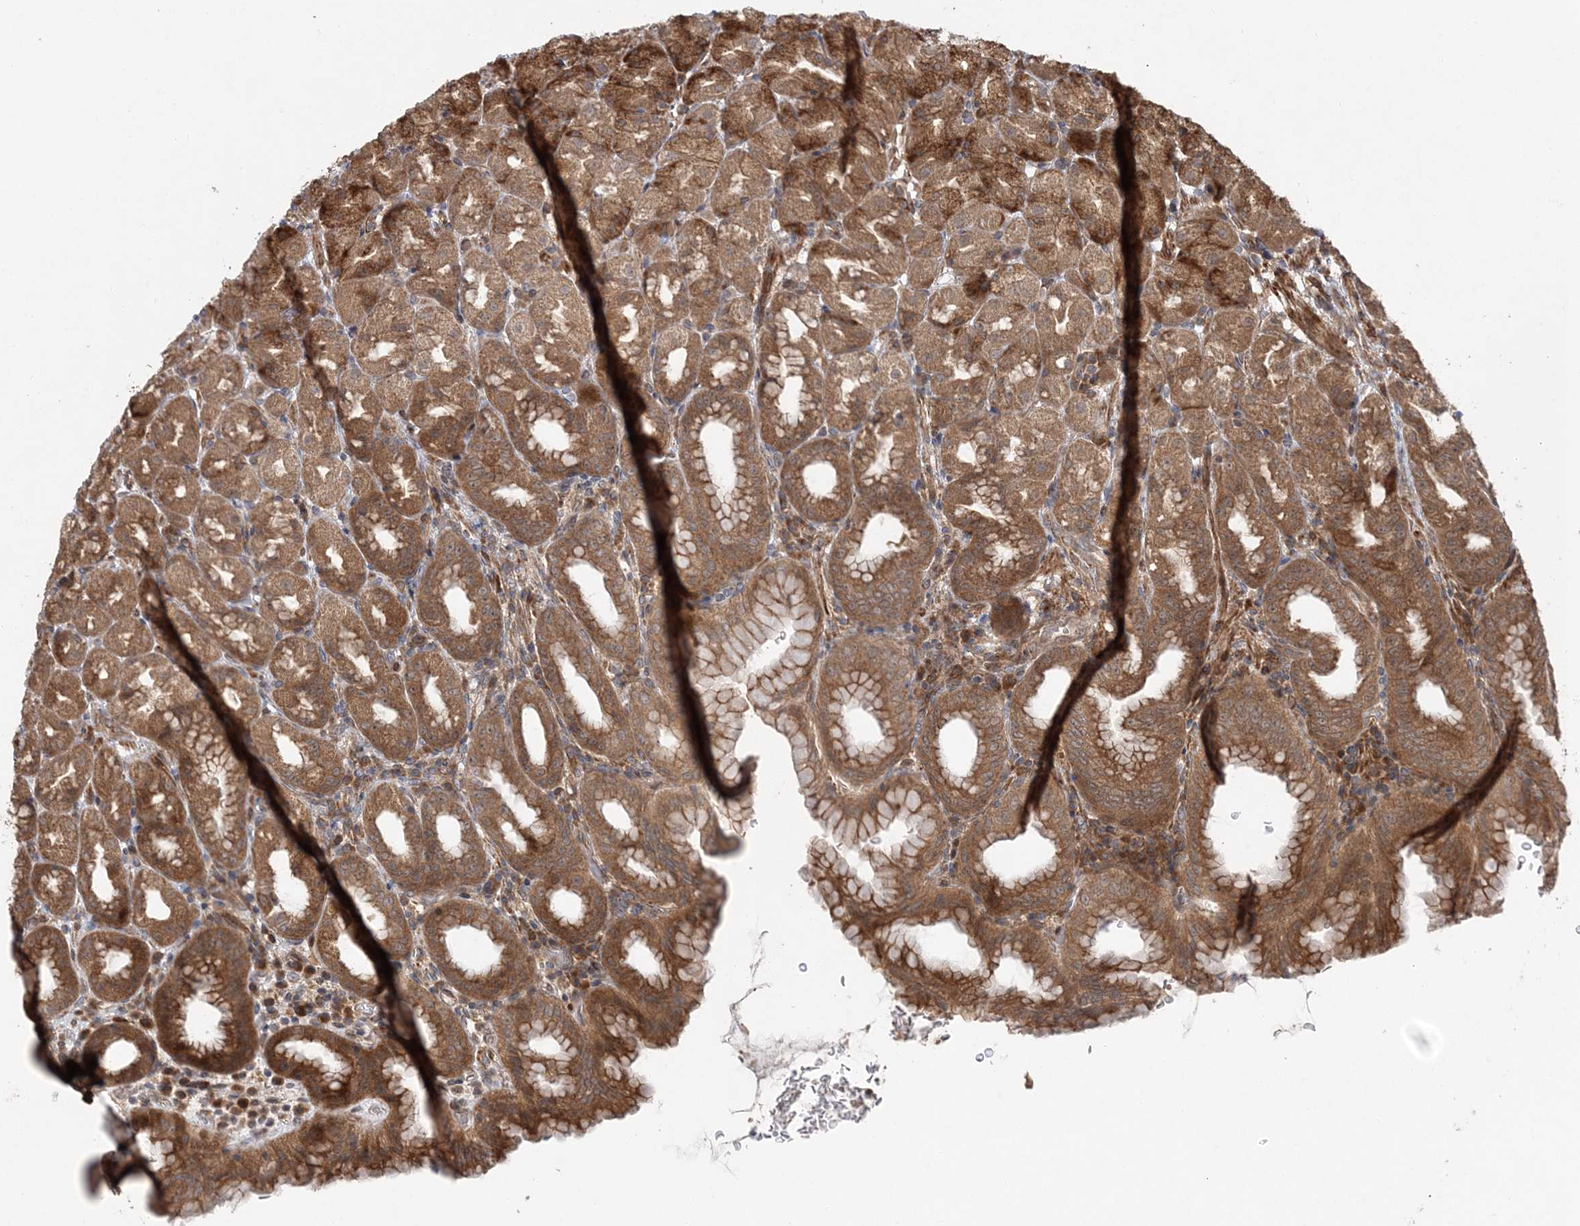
{"staining": {"intensity": "moderate", "quantity": ">75%", "location": "cytoplasmic/membranous"}, "tissue": "stomach", "cell_type": "Glandular cells", "image_type": "normal", "snomed": [{"axis": "morphology", "description": "Normal tissue, NOS"}, {"axis": "topography", "description": "Stomach, upper"}], "caption": "A medium amount of moderate cytoplasmic/membranous expression is appreciated in approximately >75% of glandular cells in benign stomach. Ihc stains the protein of interest in brown and the nuclei are stained blue.", "gene": "UBTD2", "patient": {"sex": "male", "age": 68}}